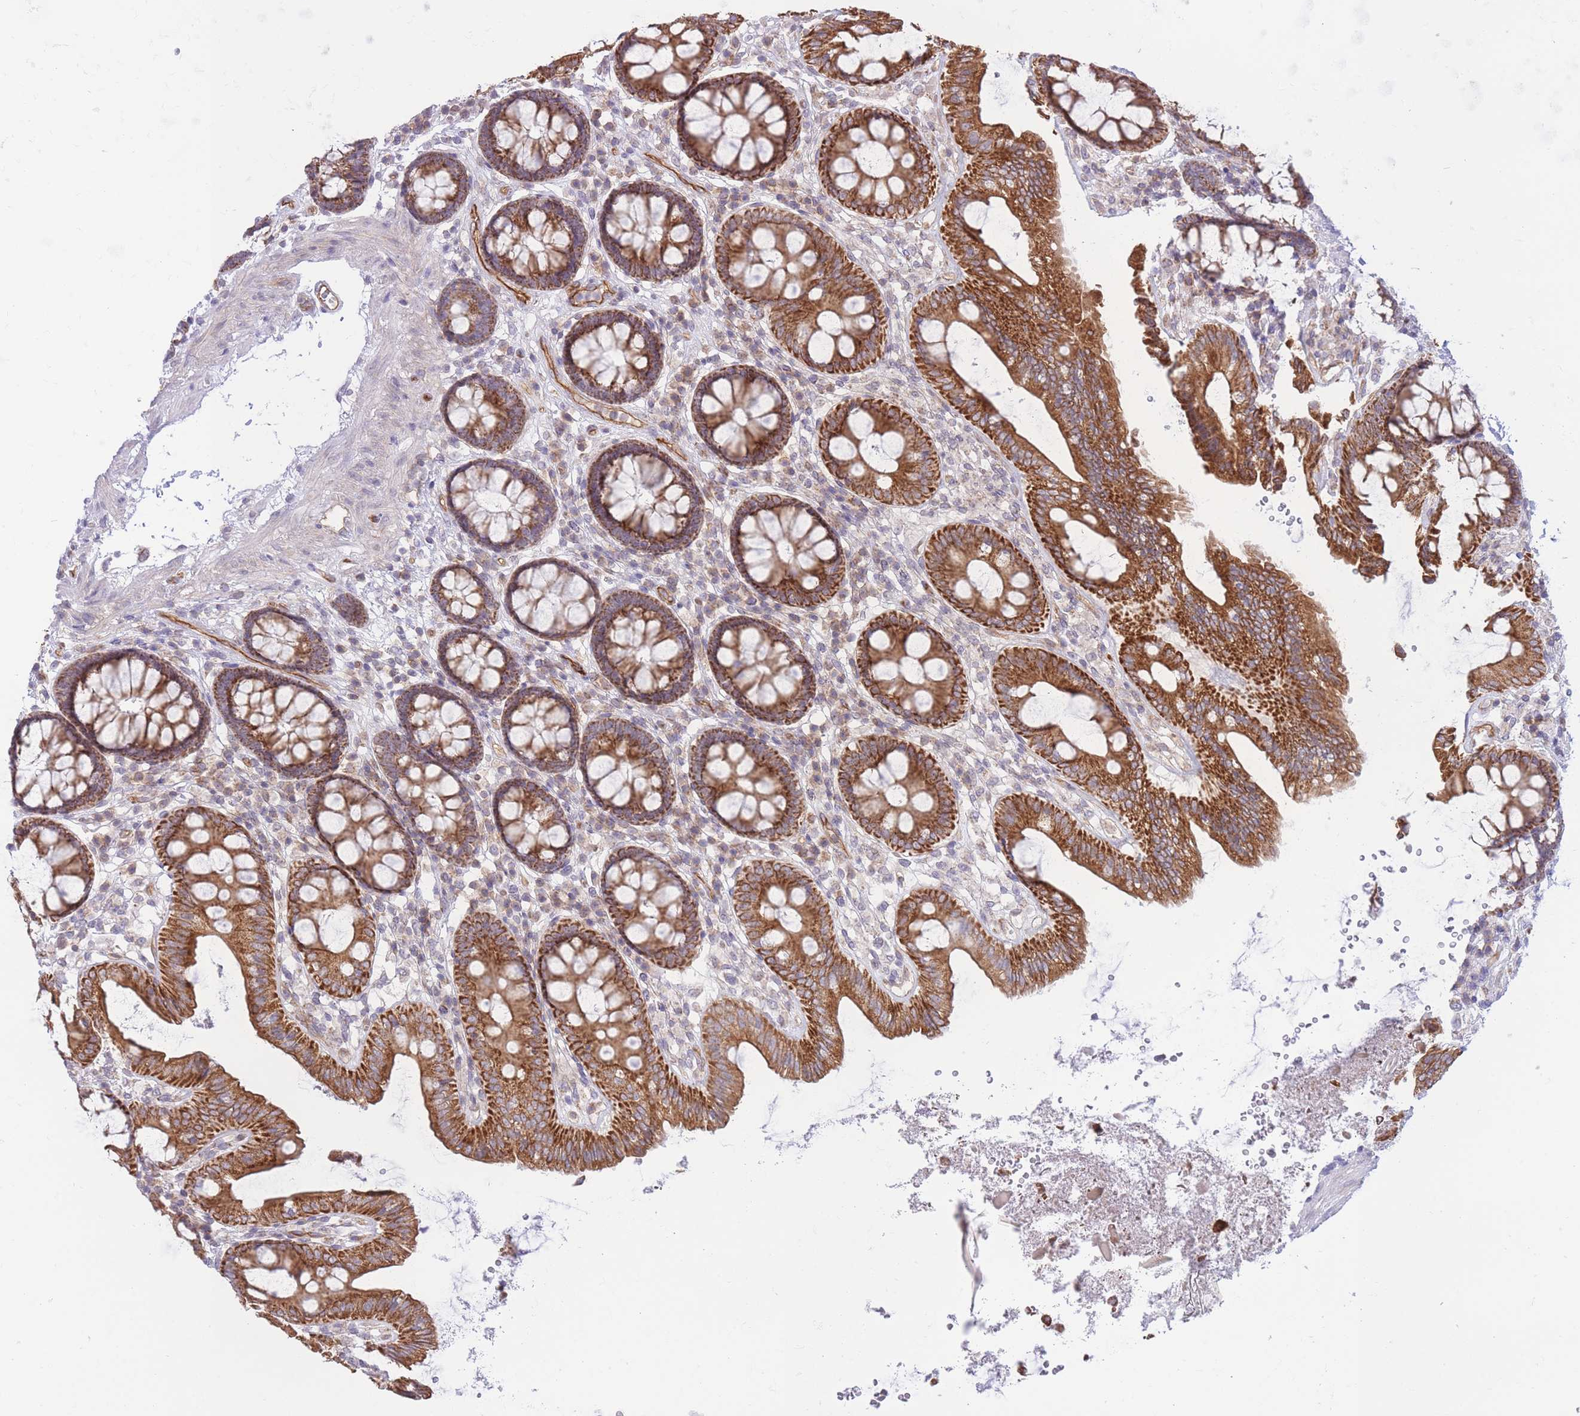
{"staining": {"intensity": "weak", "quantity": ">75%", "location": "cytoplasmic/membranous"}, "tissue": "colon", "cell_type": "Endothelial cells", "image_type": "normal", "snomed": [{"axis": "morphology", "description": "Normal tissue, NOS"}, {"axis": "topography", "description": "Colon"}], "caption": "Protein staining reveals weak cytoplasmic/membranous staining in about >75% of endothelial cells in benign colon.", "gene": "MRPS31", "patient": {"sex": "male", "age": 84}}